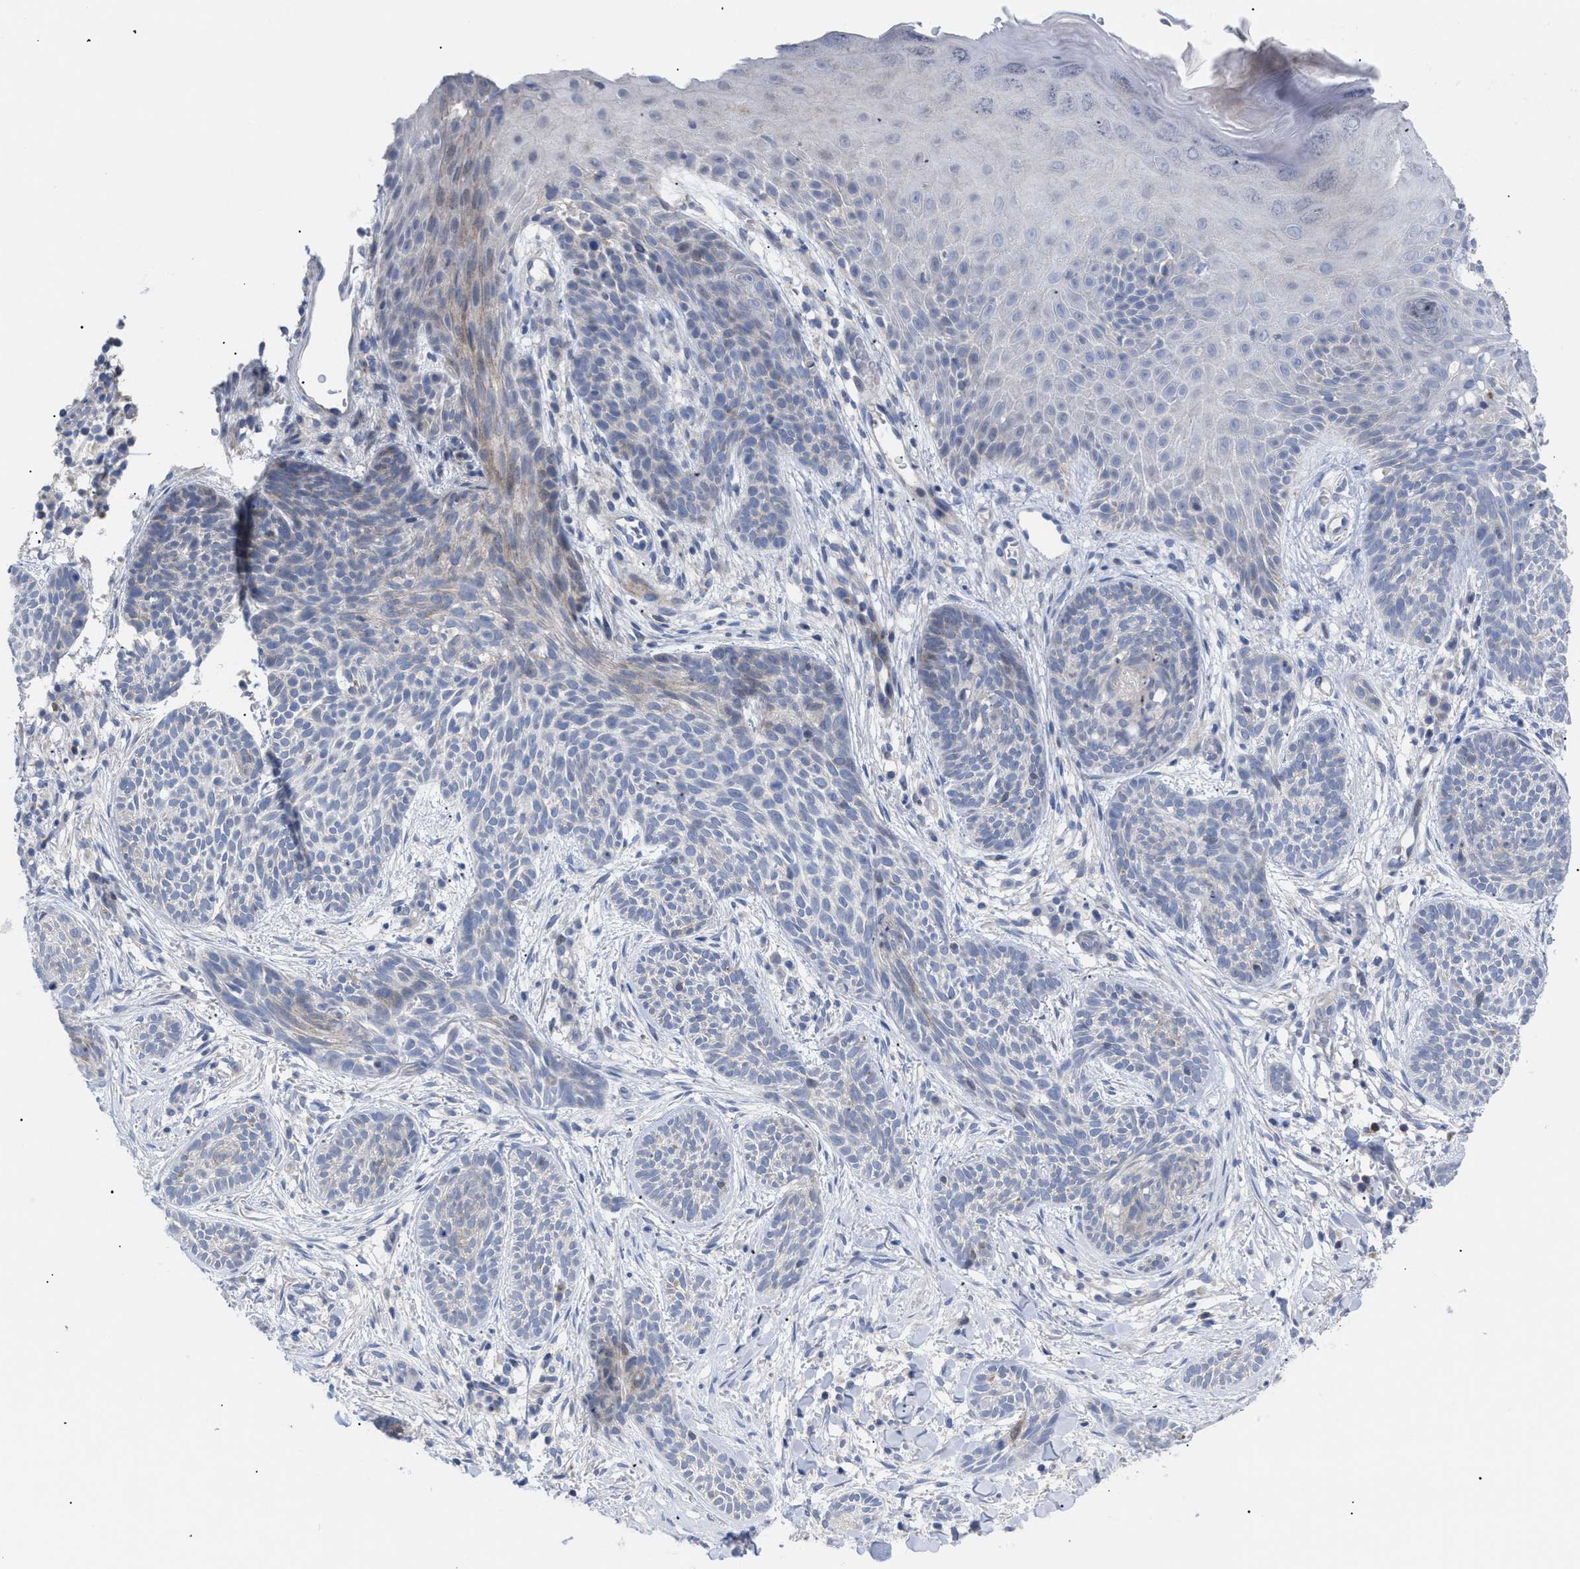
{"staining": {"intensity": "negative", "quantity": "none", "location": "none"}, "tissue": "skin cancer", "cell_type": "Tumor cells", "image_type": "cancer", "snomed": [{"axis": "morphology", "description": "Basal cell carcinoma"}, {"axis": "topography", "description": "Skin"}], "caption": "Immunohistochemistry micrograph of neoplastic tissue: skin cancer (basal cell carcinoma) stained with DAB shows no significant protein positivity in tumor cells. The staining was performed using DAB (3,3'-diaminobenzidine) to visualize the protein expression in brown, while the nuclei were stained in blue with hematoxylin (Magnification: 20x).", "gene": "CAV3", "patient": {"sex": "female", "age": 59}}